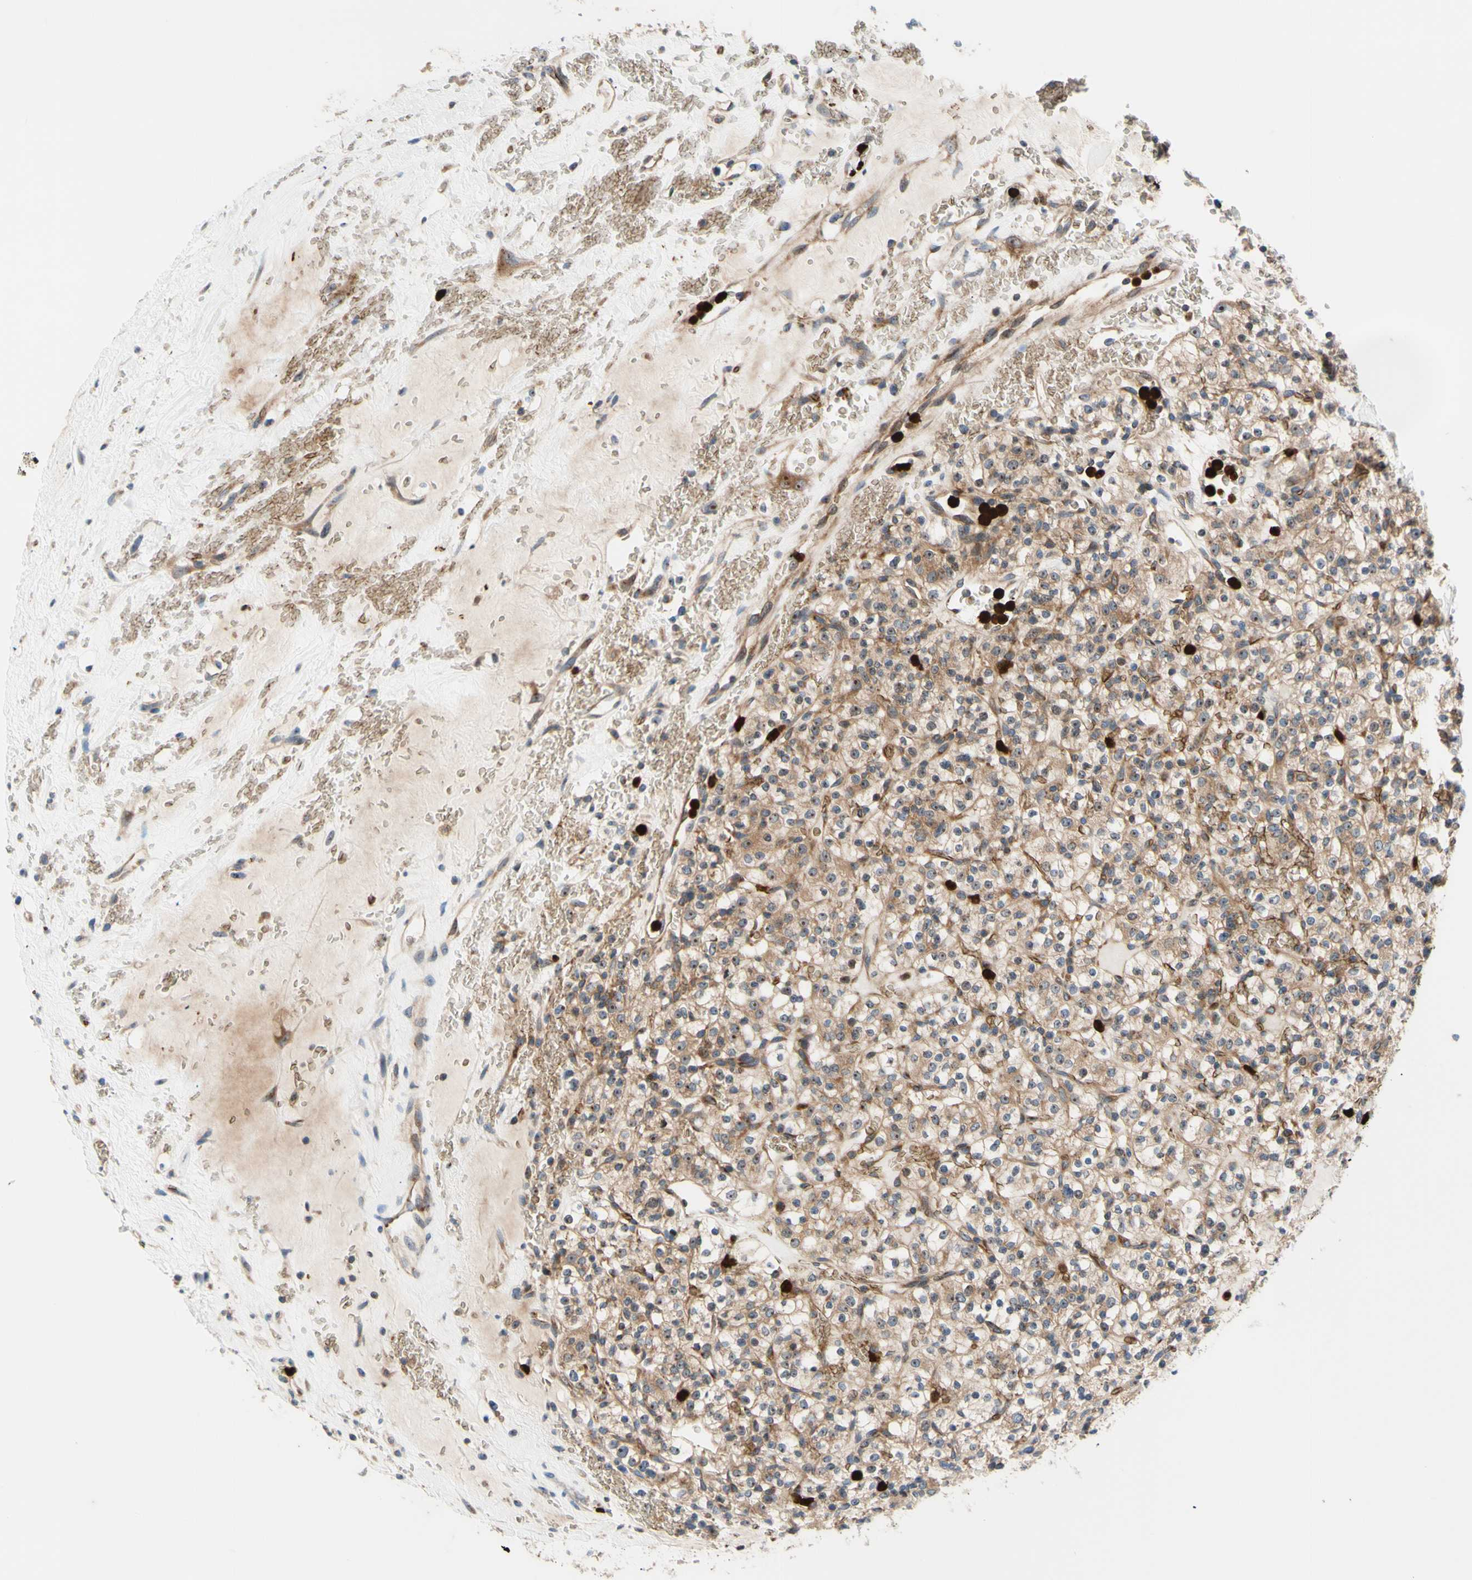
{"staining": {"intensity": "moderate", "quantity": ">75%", "location": "cytoplasmic/membranous"}, "tissue": "renal cancer", "cell_type": "Tumor cells", "image_type": "cancer", "snomed": [{"axis": "morphology", "description": "Normal tissue, NOS"}, {"axis": "morphology", "description": "Adenocarcinoma, NOS"}, {"axis": "topography", "description": "Kidney"}], "caption": "Moderate cytoplasmic/membranous expression for a protein is seen in approximately >75% of tumor cells of renal cancer using immunohistochemistry.", "gene": "USP9X", "patient": {"sex": "female", "age": 72}}